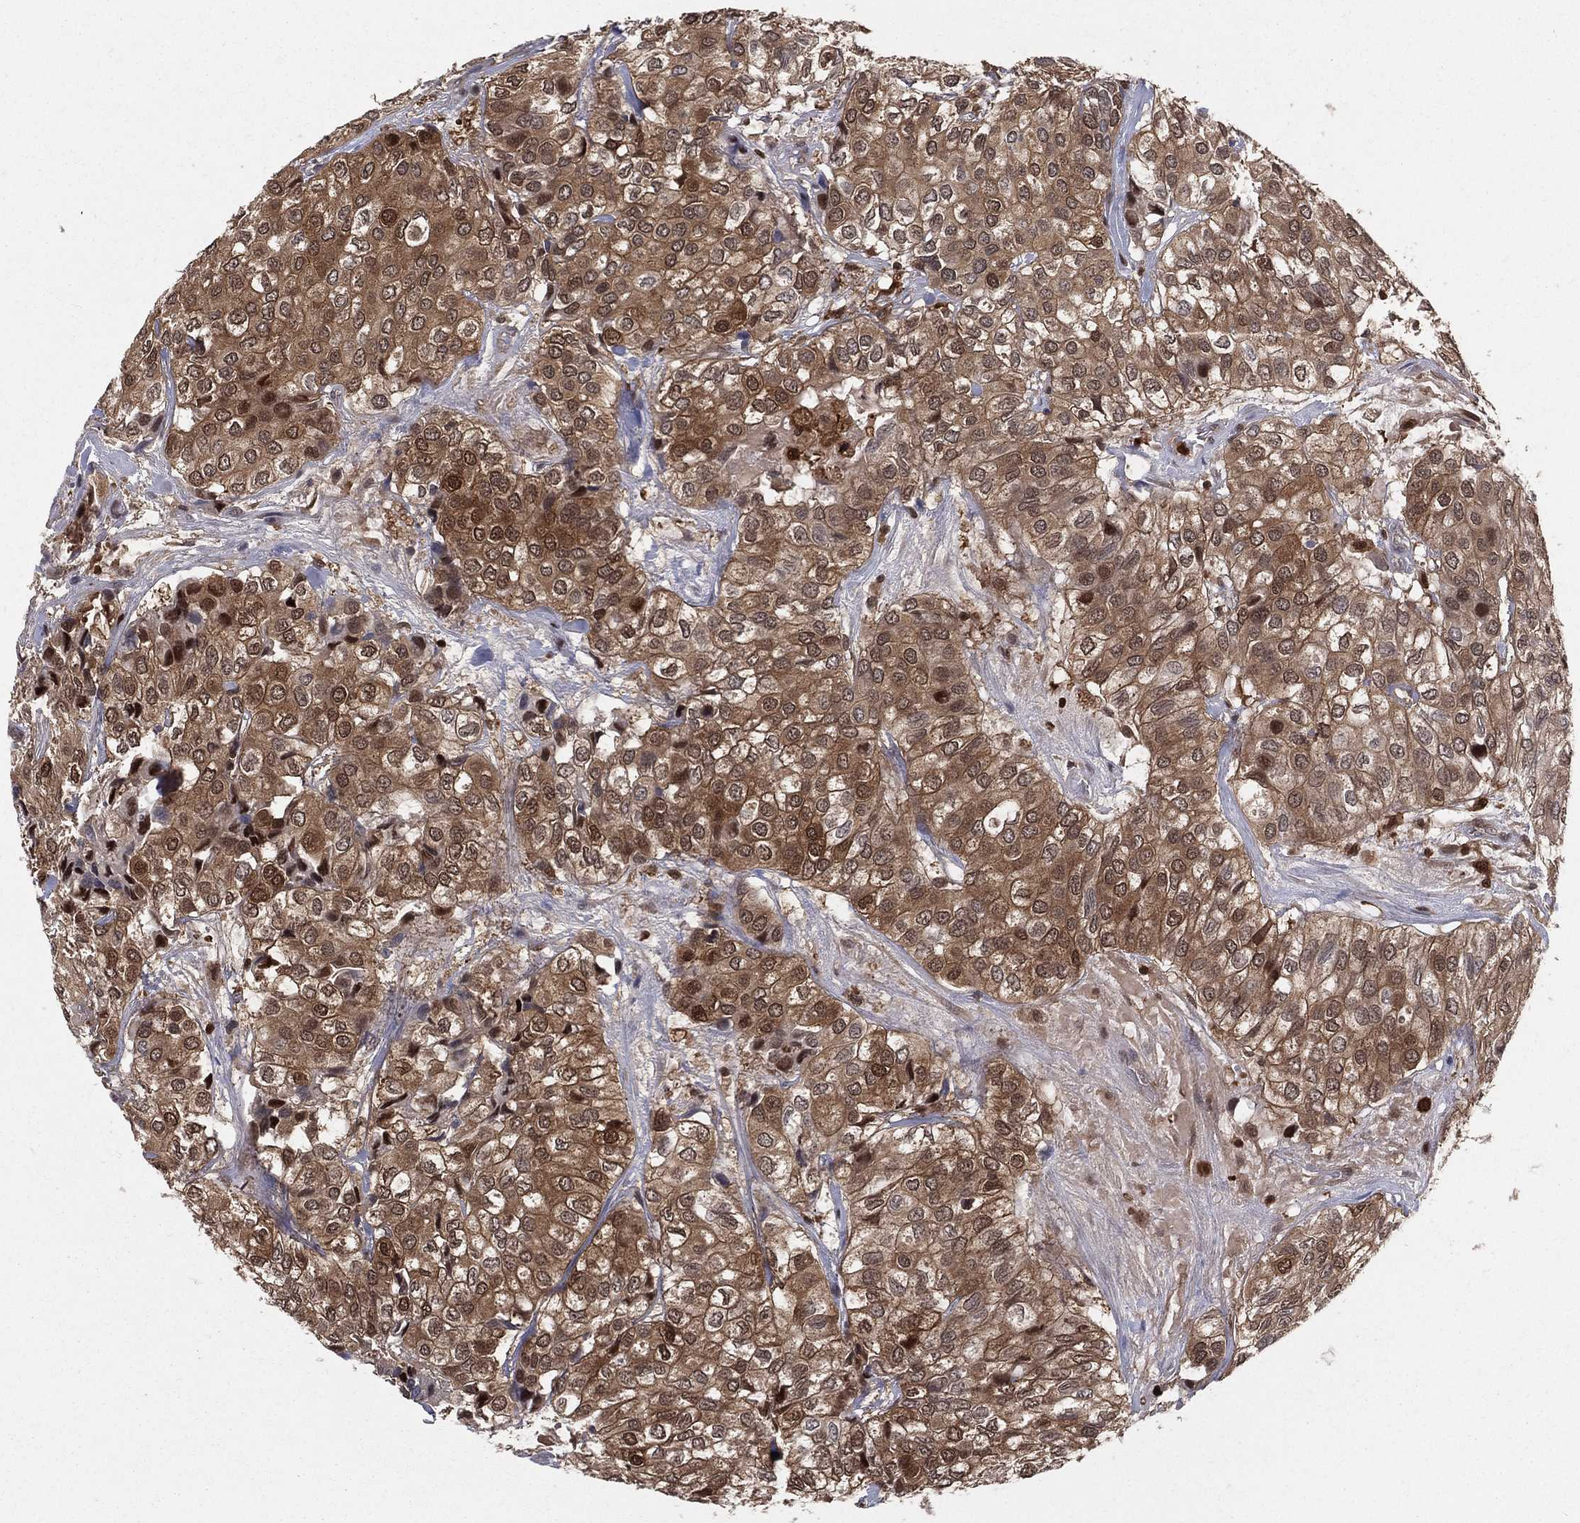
{"staining": {"intensity": "moderate", "quantity": ">75%", "location": "cytoplasmic/membranous"}, "tissue": "urothelial cancer", "cell_type": "Tumor cells", "image_type": "cancer", "snomed": [{"axis": "morphology", "description": "Urothelial carcinoma, High grade"}, {"axis": "topography", "description": "Urinary bladder"}], "caption": "Urothelial cancer stained for a protein reveals moderate cytoplasmic/membranous positivity in tumor cells.", "gene": "ENO1", "patient": {"sex": "male", "age": 73}}